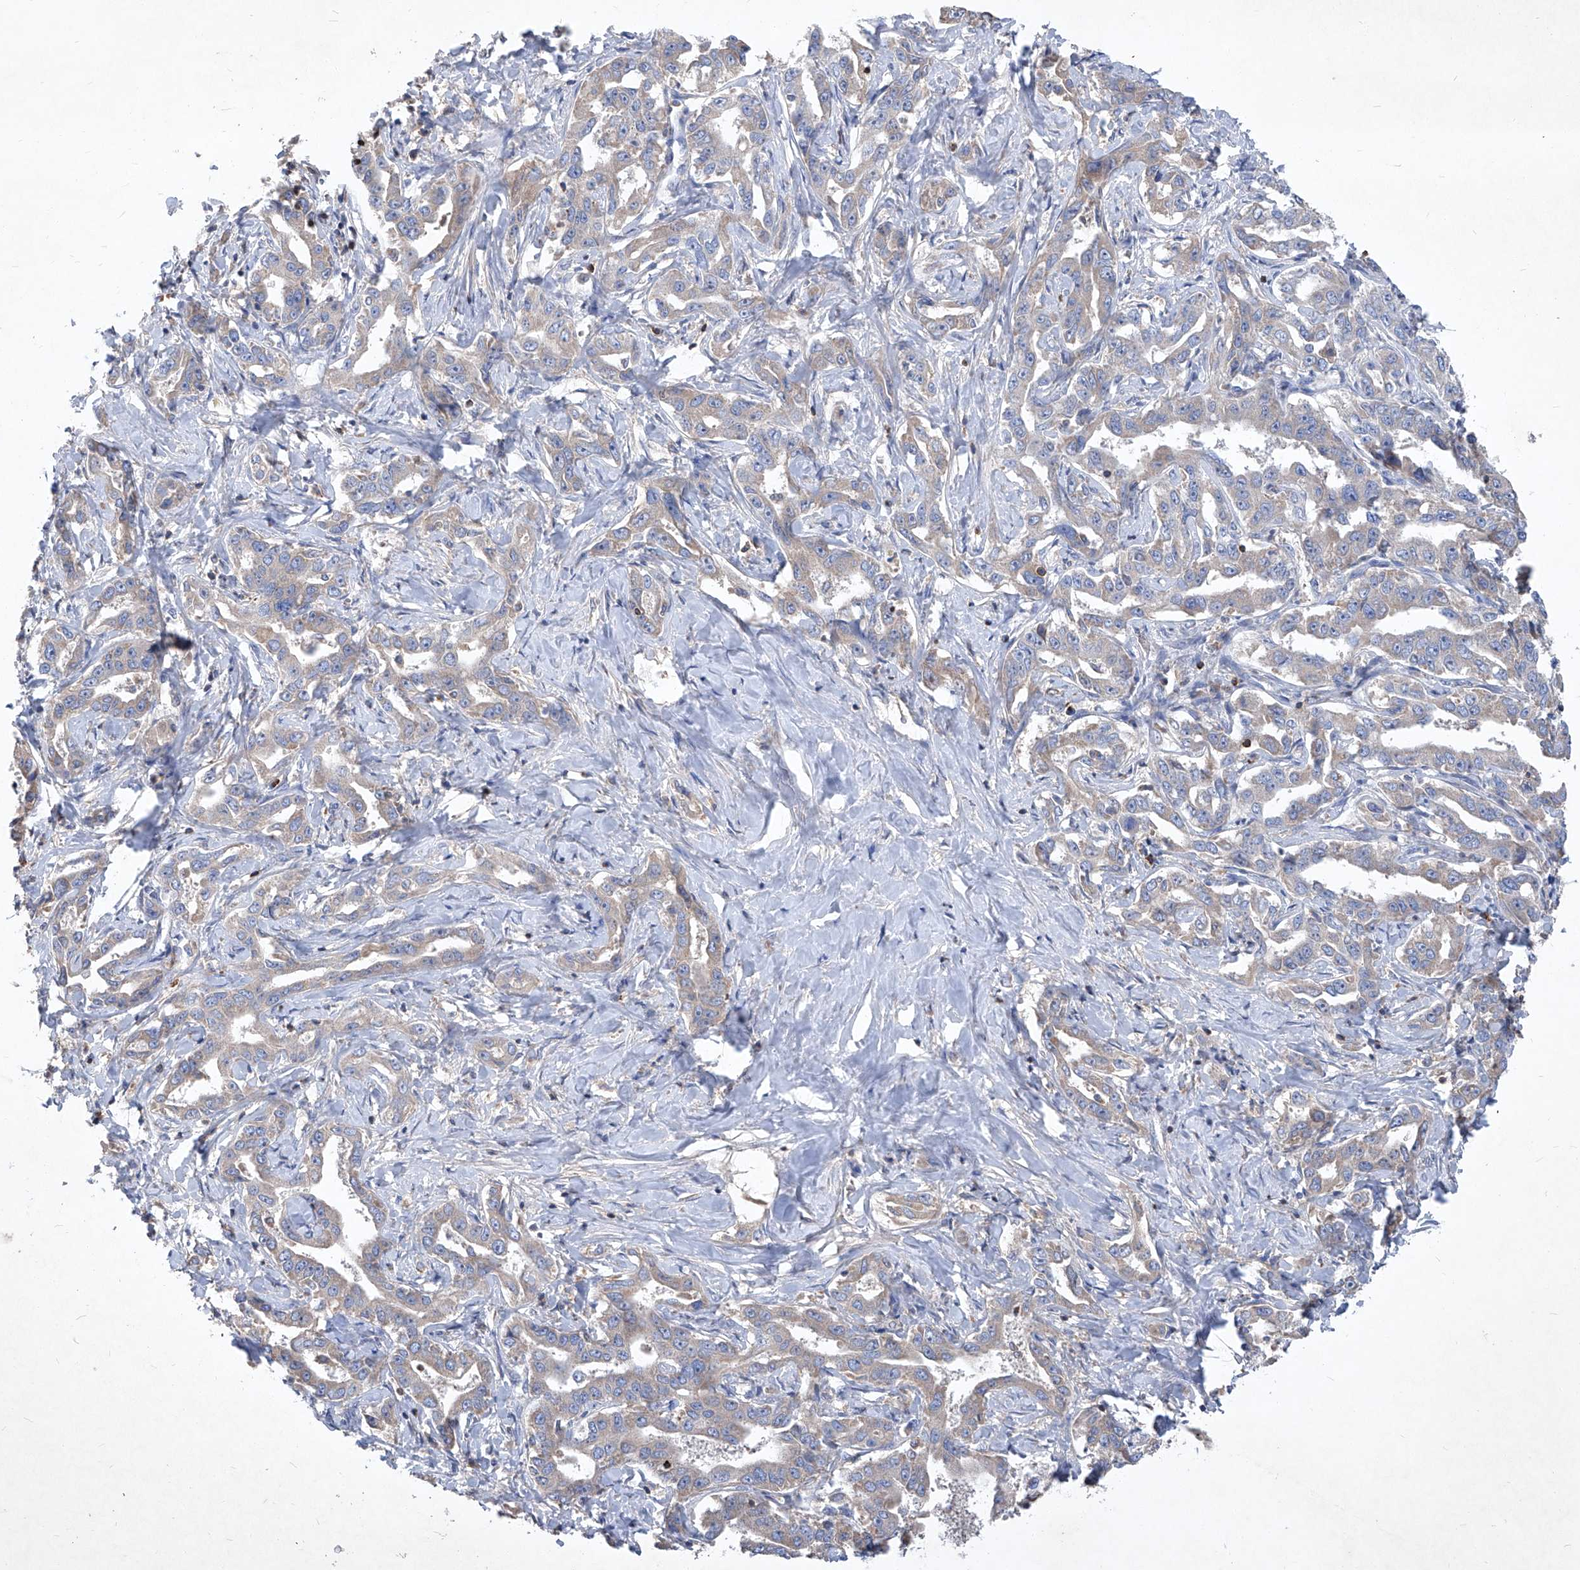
{"staining": {"intensity": "weak", "quantity": "<25%", "location": "cytoplasmic/membranous"}, "tissue": "liver cancer", "cell_type": "Tumor cells", "image_type": "cancer", "snomed": [{"axis": "morphology", "description": "Cholangiocarcinoma"}, {"axis": "topography", "description": "Liver"}], "caption": "Protein analysis of liver cholangiocarcinoma demonstrates no significant staining in tumor cells. (DAB (3,3'-diaminobenzidine) immunohistochemistry visualized using brightfield microscopy, high magnification).", "gene": "EPHA8", "patient": {"sex": "male", "age": 59}}